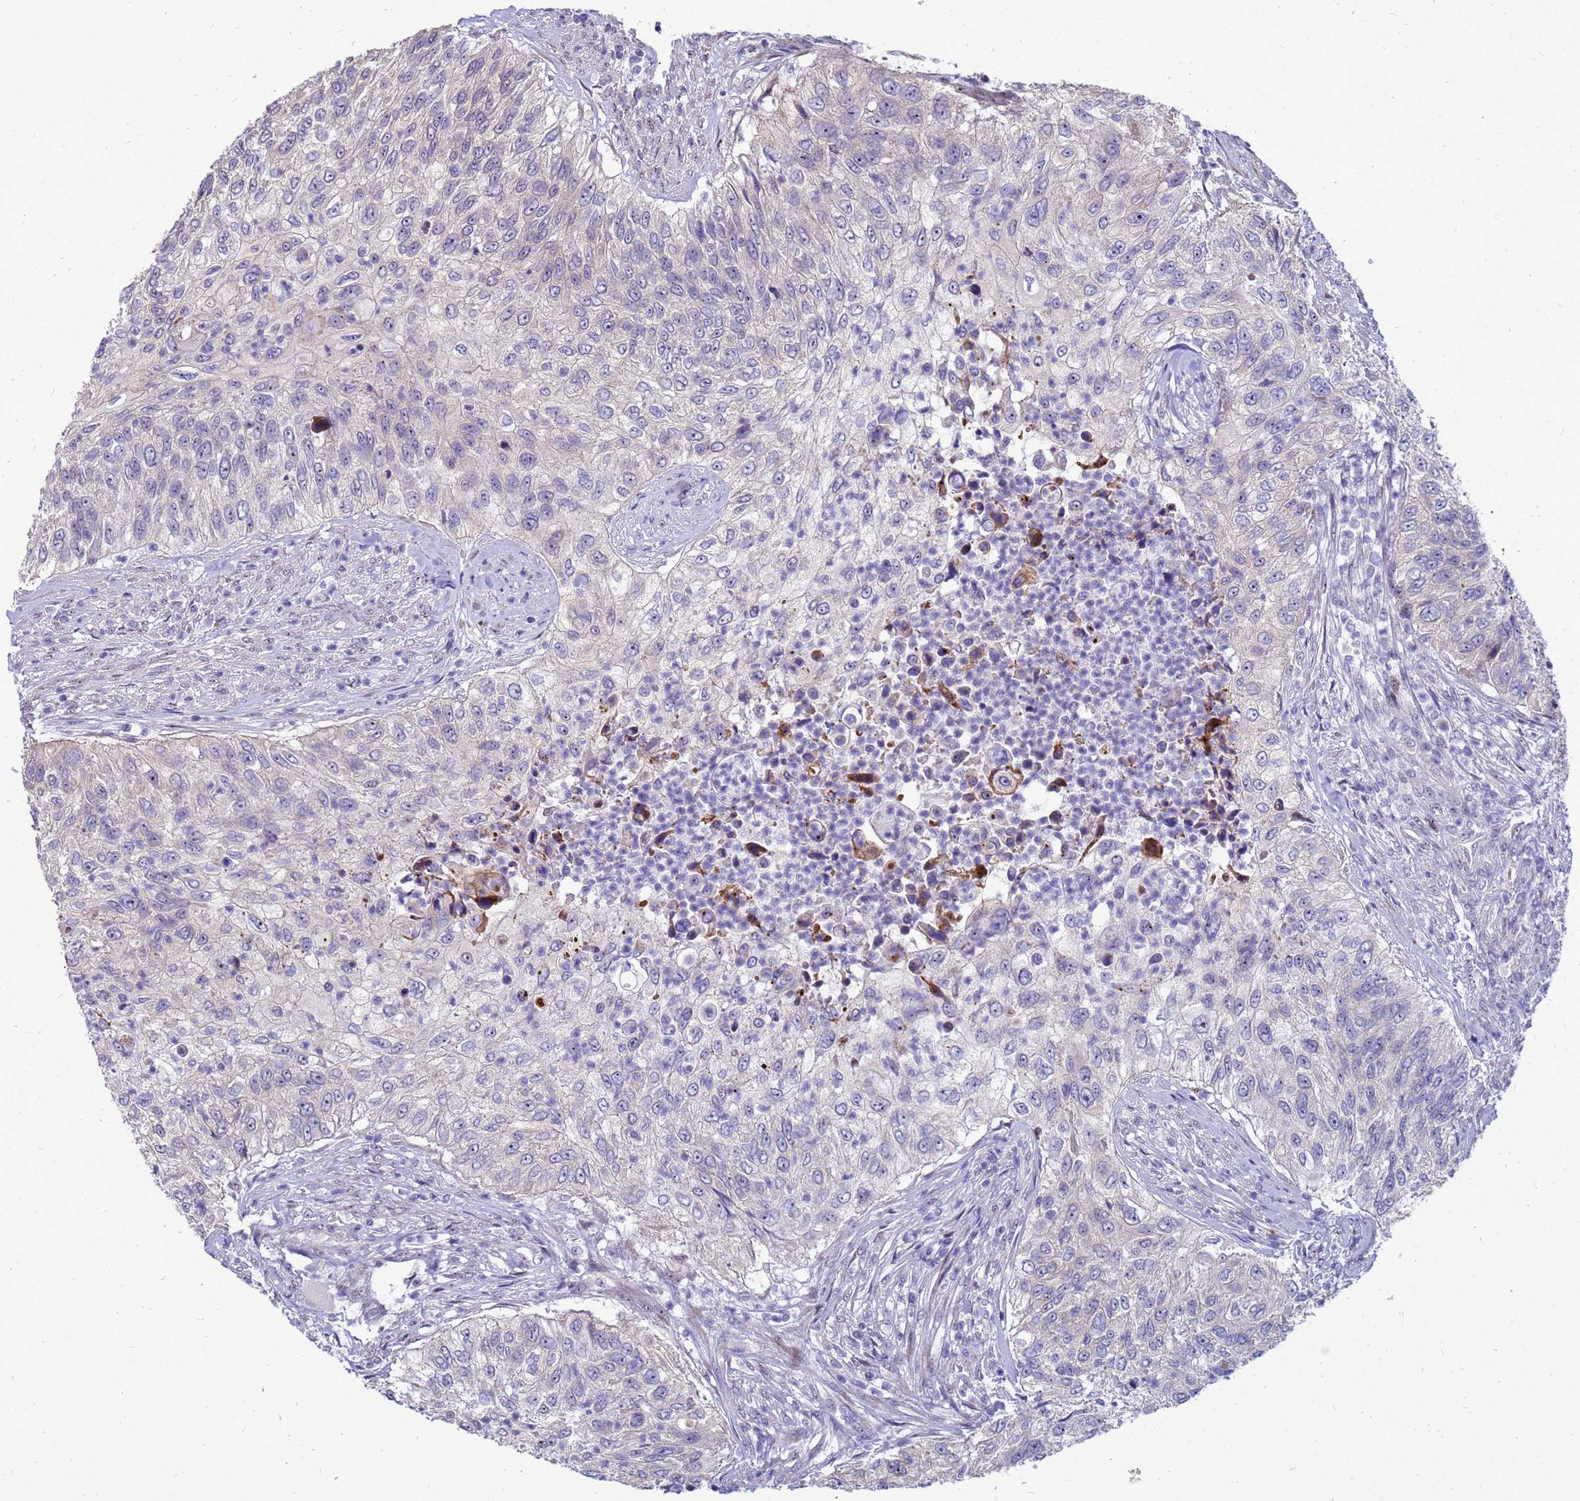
{"staining": {"intensity": "negative", "quantity": "none", "location": "none"}, "tissue": "urothelial cancer", "cell_type": "Tumor cells", "image_type": "cancer", "snomed": [{"axis": "morphology", "description": "Urothelial carcinoma, High grade"}, {"axis": "topography", "description": "Urinary bladder"}], "caption": "An image of human urothelial cancer is negative for staining in tumor cells. (DAB IHC with hematoxylin counter stain).", "gene": "RSPO1", "patient": {"sex": "female", "age": 60}}